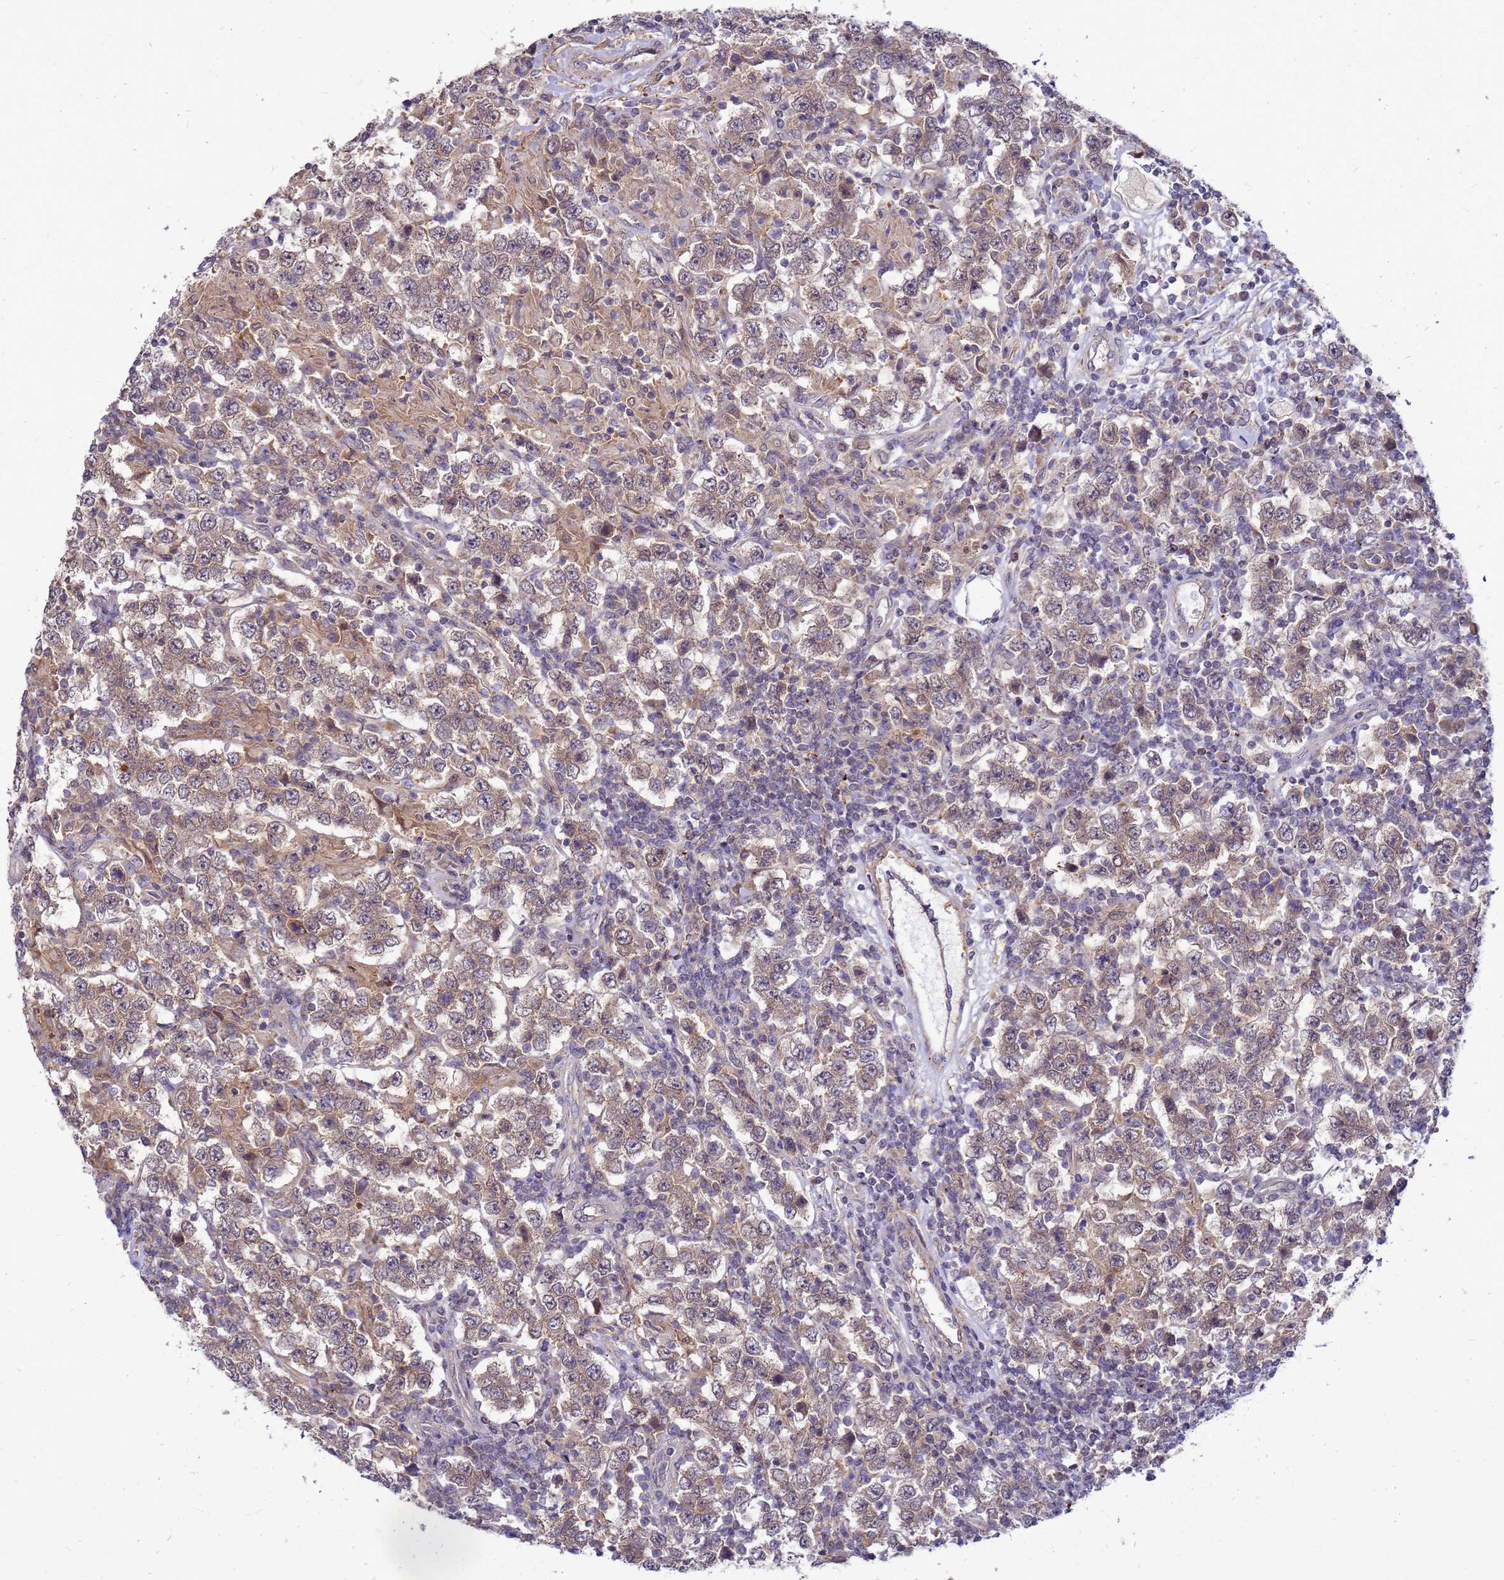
{"staining": {"intensity": "weak", "quantity": ">75%", "location": "cytoplasmic/membranous"}, "tissue": "testis cancer", "cell_type": "Tumor cells", "image_type": "cancer", "snomed": [{"axis": "morphology", "description": "Normal tissue, NOS"}, {"axis": "morphology", "description": "Urothelial carcinoma, High grade"}, {"axis": "morphology", "description": "Seminoma, NOS"}, {"axis": "morphology", "description": "Carcinoma, Embryonal, NOS"}, {"axis": "topography", "description": "Urinary bladder"}, {"axis": "topography", "description": "Testis"}], "caption": "IHC (DAB (3,3'-diaminobenzidine)) staining of human testis cancer shows weak cytoplasmic/membranous protein expression in approximately >75% of tumor cells. The staining is performed using DAB (3,3'-diaminobenzidine) brown chromogen to label protein expression. The nuclei are counter-stained blue using hematoxylin.", "gene": "ENOPH1", "patient": {"sex": "male", "age": 41}}